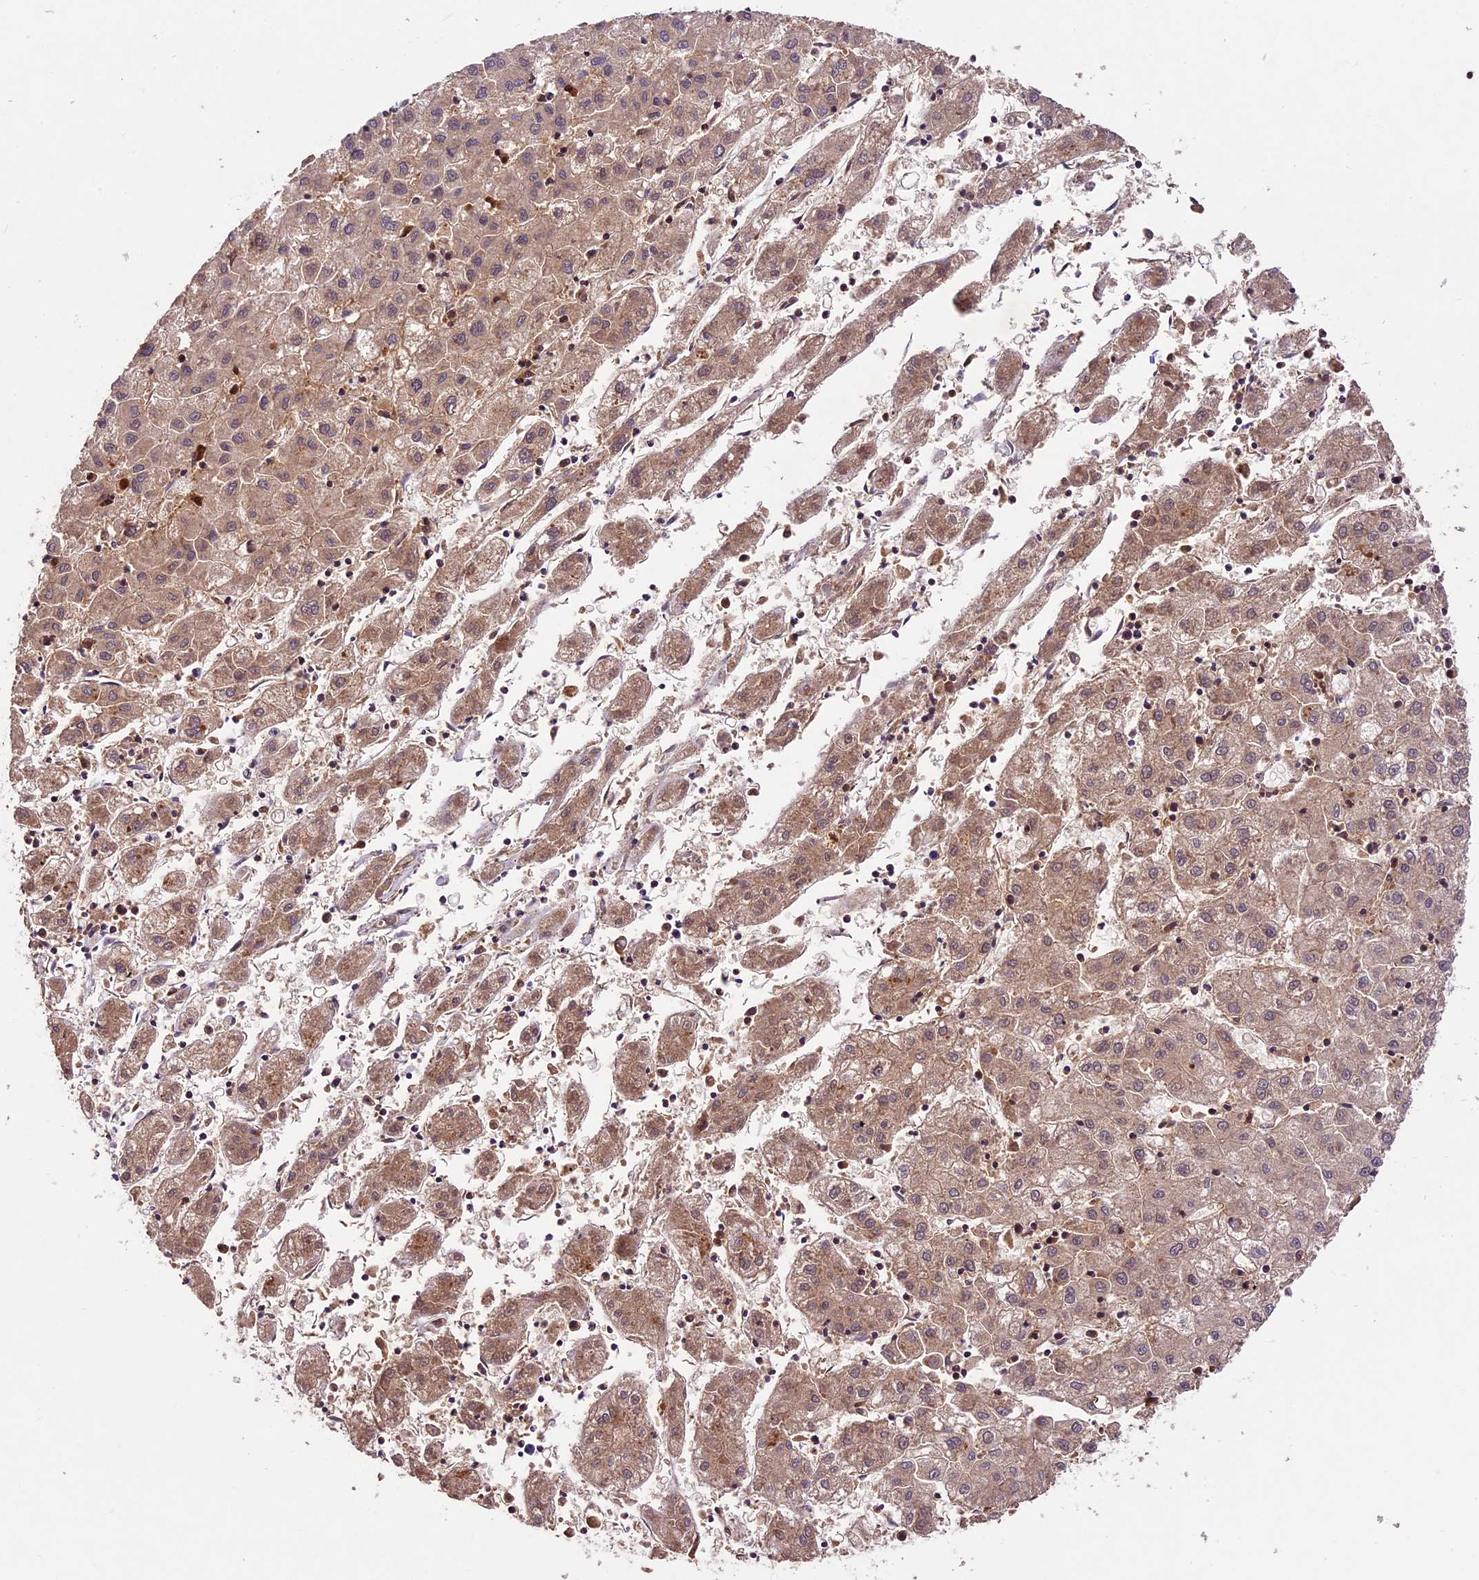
{"staining": {"intensity": "moderate", "quantity": ">75%", "location": "cytoplasmic/membranous"}, "tissue": "liver cancer", "cell_type": "Tumor cells", "image_type": "cancer", "snomed": [{"axis": "morphology", "description": "Carcinoma, Hepatocellular, NOS"}, {"axis": "topography", "description": "Liver"}], "caption": "The image exhibits staining of hepatocellular carcinoma (liver), revealing moderate cytoplasmic/membranous protein staining (brown color) within tumor cells.", "gene": "ATP10A", "patient": {"sex": "male", "age": 72}}